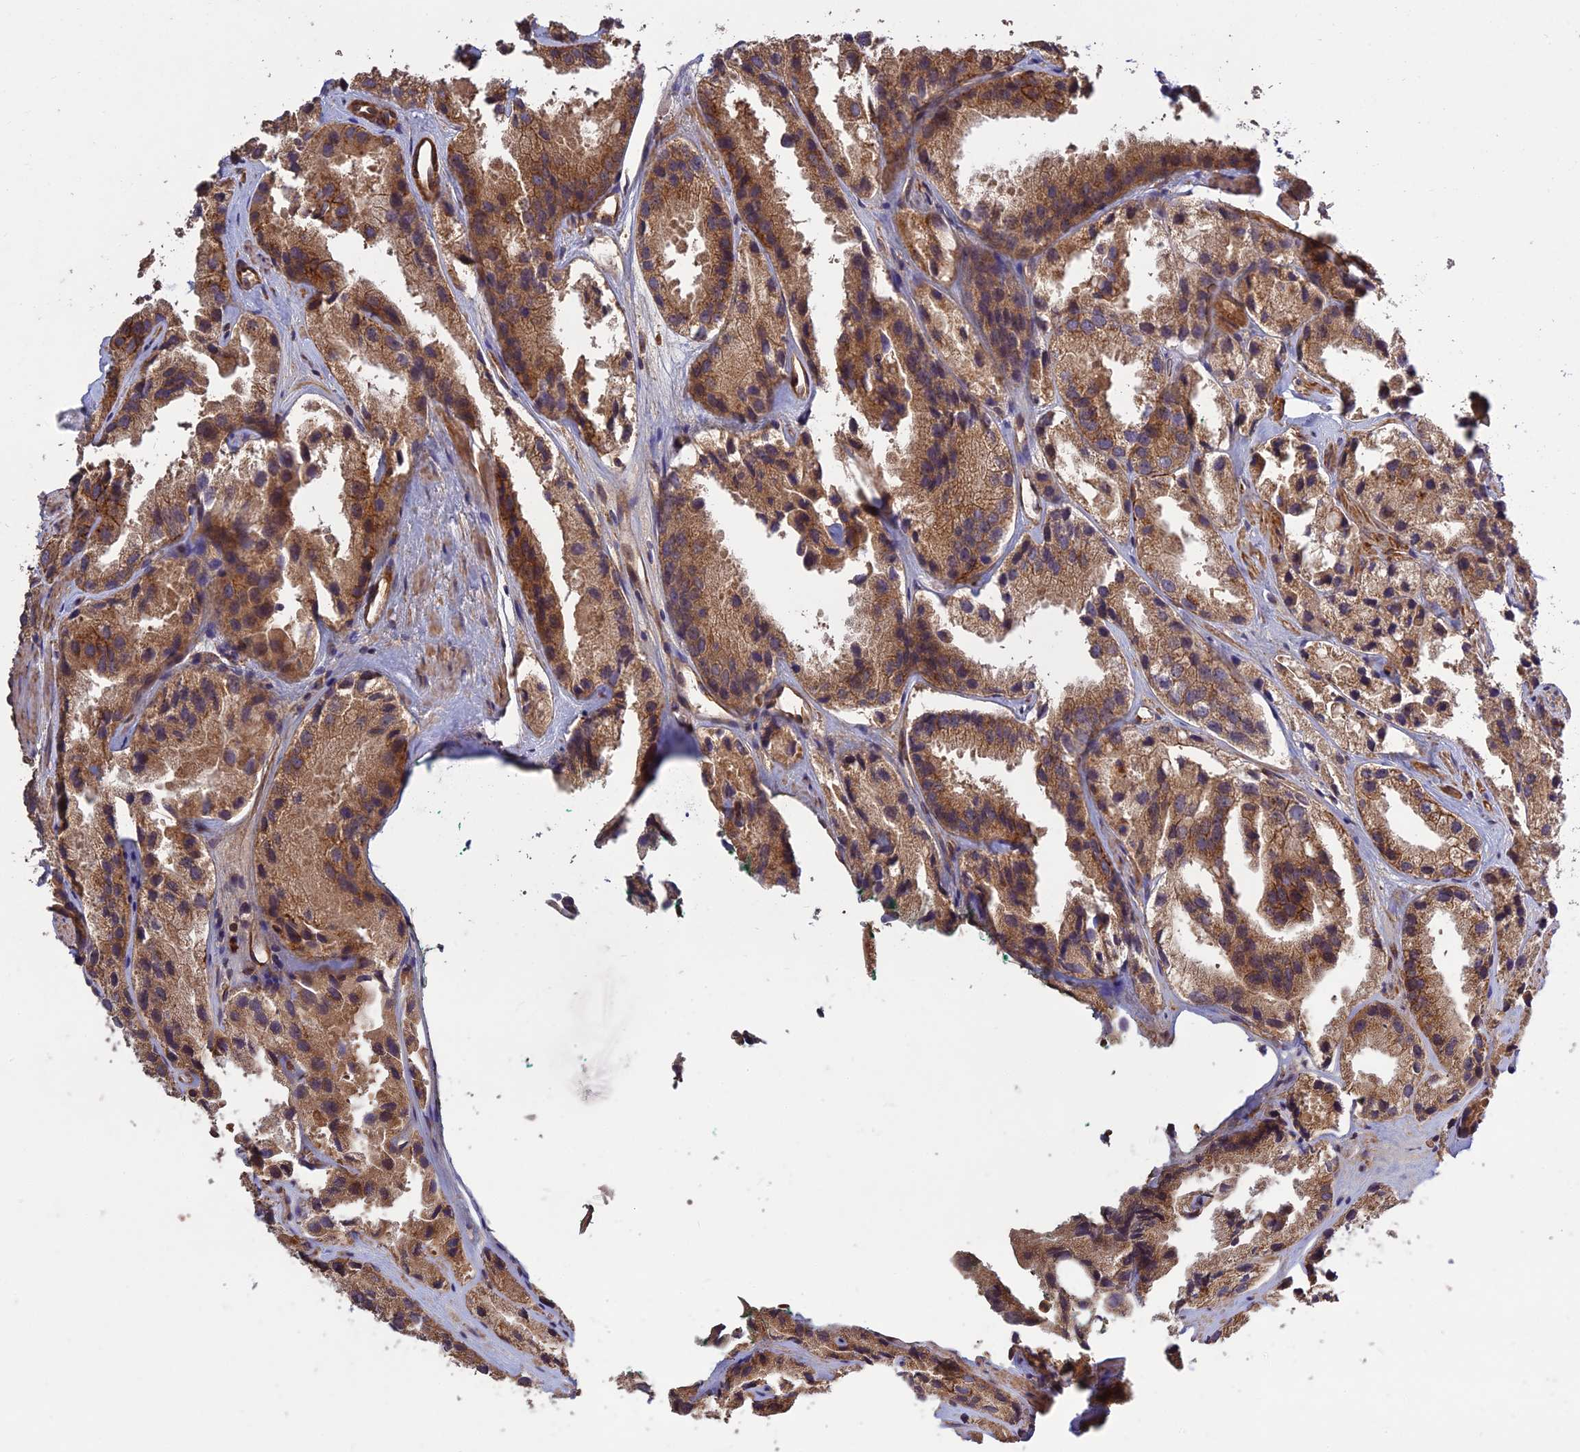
{"staining": {"intensity": "moderate", "quantity": ">75%", "location": "cytoplasmic/membranous"}, "tissue": "prostate cancer", "cell_type": "Tumor cells", "image_type": "cancer", "snomed": [{"axis": "morphology", "description": "Adenocarcinoma, High grade"}, {"axis": "topography", "description": "Prostate"}], "caption": "Immunohistochemistry (IHC) photomicrograph of prostate cancer (adenocarcinoma (high-grade)) stained for a protein (brown), which exhibits medium levels of moderate cytoplasmic/membranous expression in approximately >75% of tumor cells.", "gene": "TMEM131L", "patient": {"sex": "male", "age": 66}}